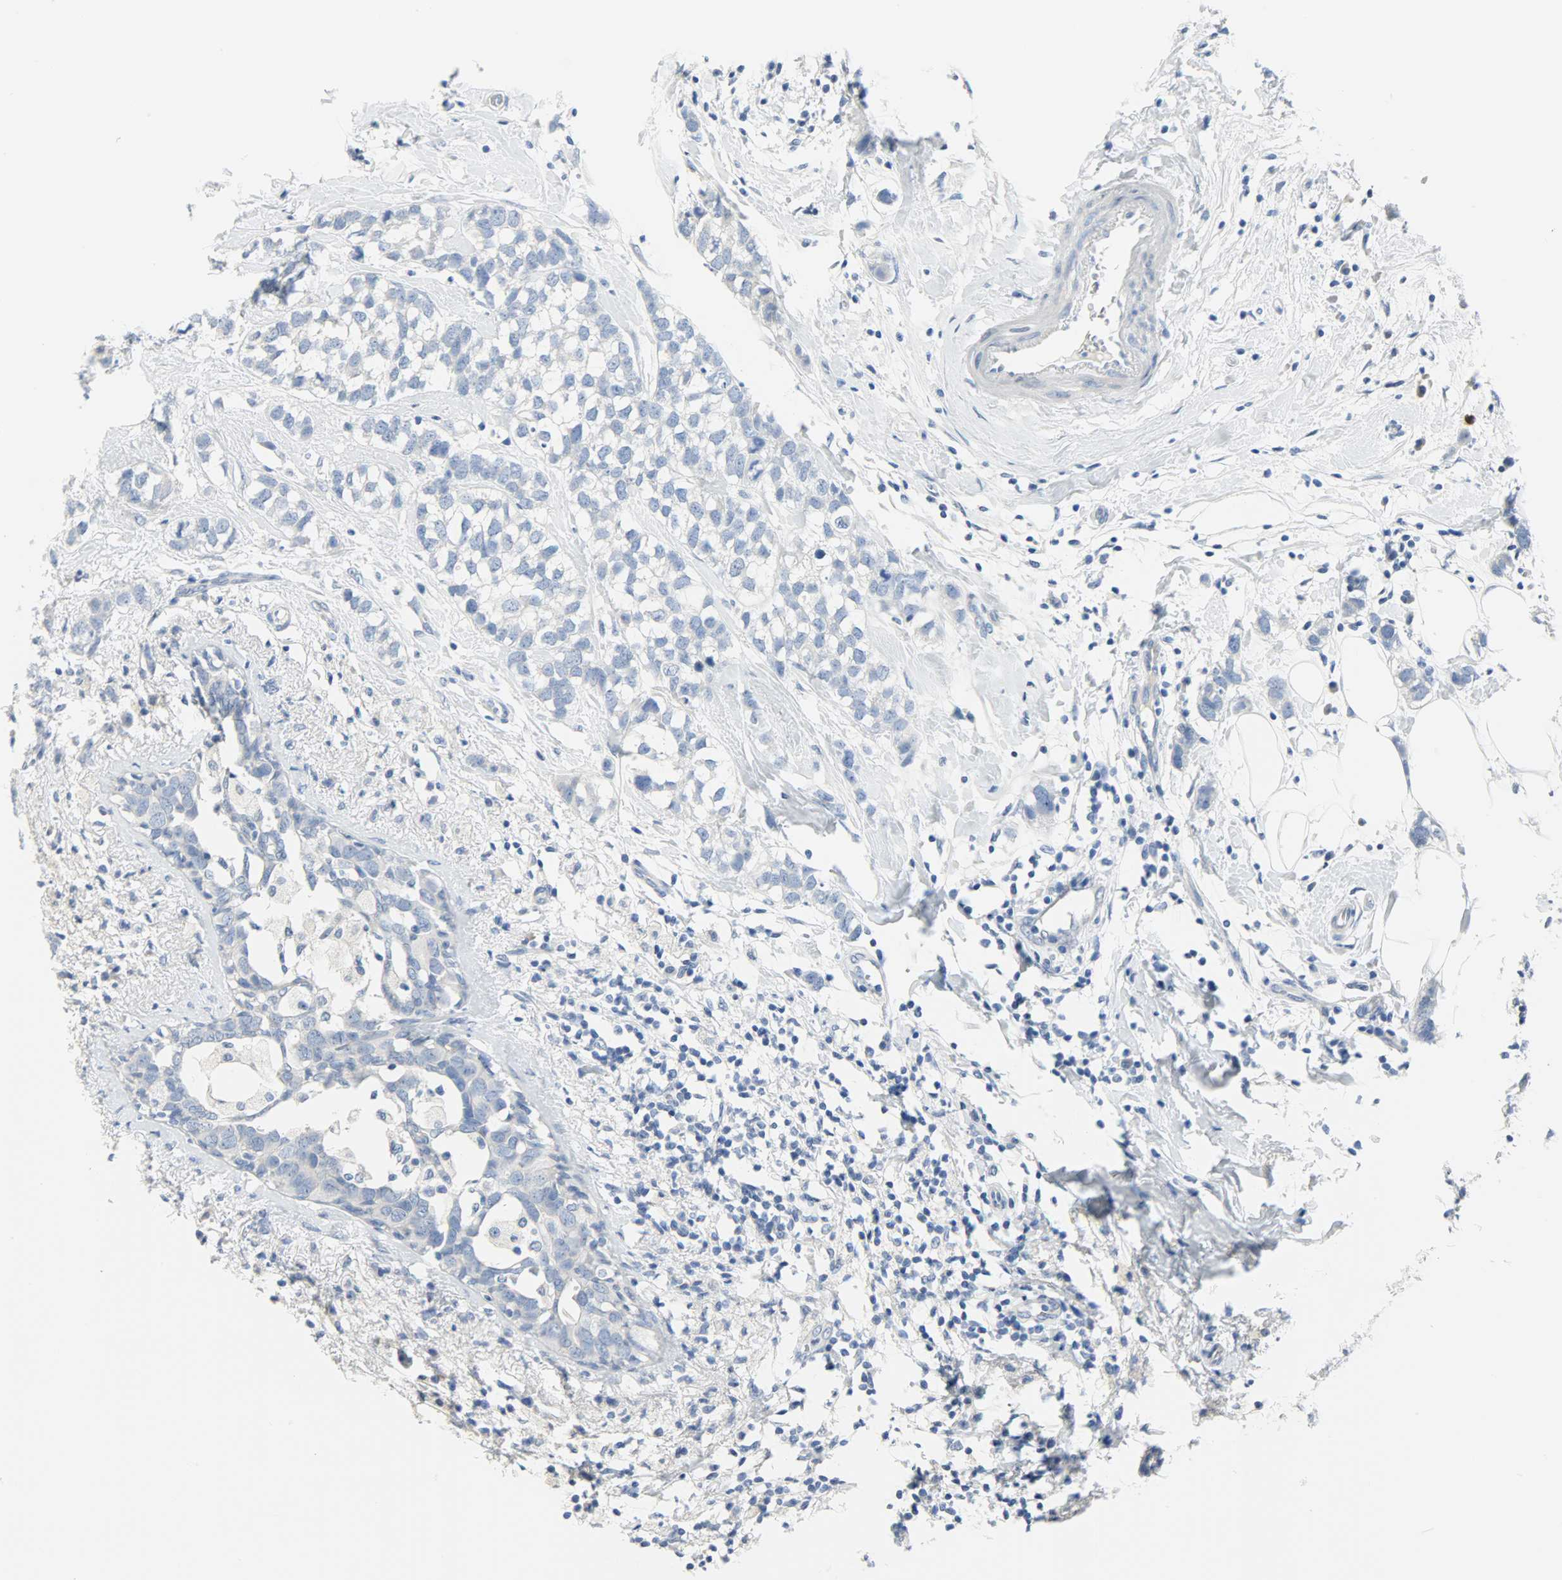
{"staining": {"intensity": "negative", "quantity": "none", "location": "none"}, "tissue": "breast cancer", "cell_type": "Tumor cells", "image_type": "cancer", "snomed": [{"axis": "morphology", "description": "Normal tissue, NOS"}, {"axis": "morphology", "description": "Duct carcinoma"}, {"axis": "topography", "description": "Breast"}], "caption": "Photomicrograph shows no significant protein expression in tumor cells of breast infiltrating ductal carcinoma.", "gene": "CEBPE", "patient": {"sex": "female", "age": 50}}